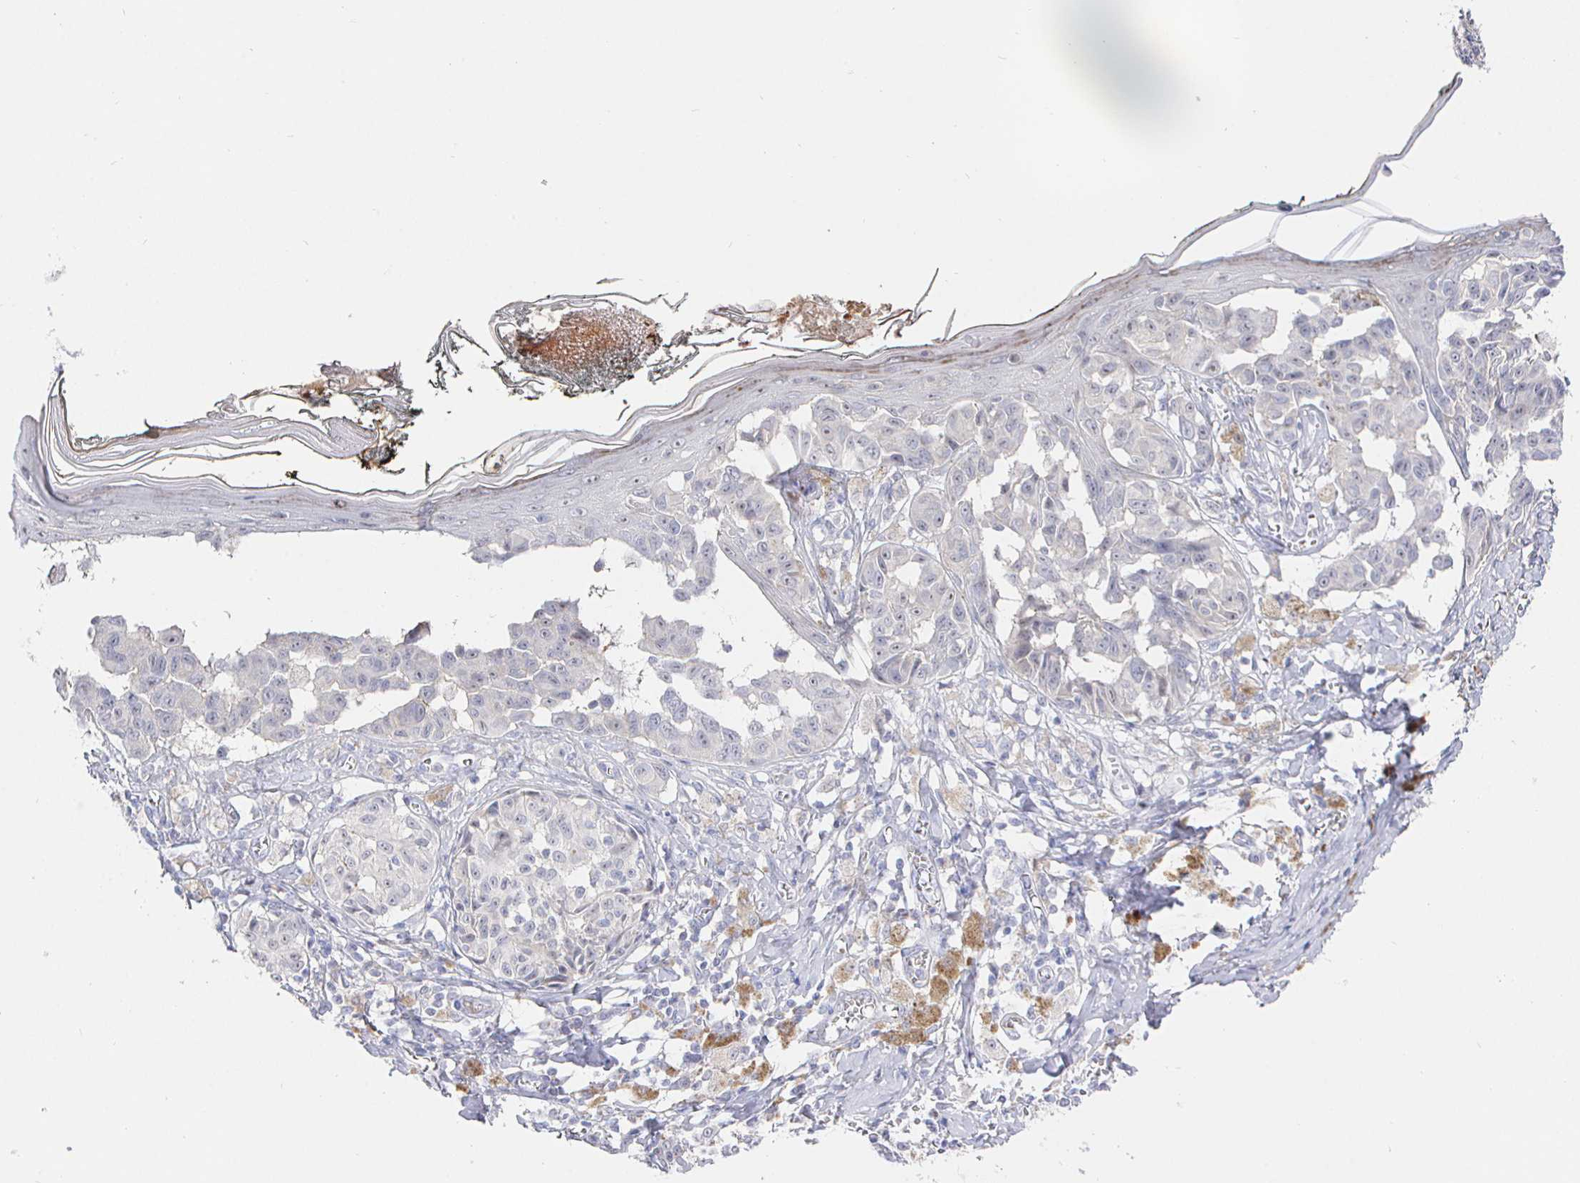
{"staining": {"intensity": "negative", "quantity": "none", "location": "none"}, "tissue": "melanoma", "cell_type": "Tumor cells", "image_type": "cancer", "snomed": [{"axis": "morphology", "description": "Malignant melanoma, NOS"}, {"axis": "topography", "description": "Skin"}], "caption": "Melanoma was stained to show a protein in brown. There is no significant expression in tumor cells.", "gene": "LRRC23", "patient": {"sex": "female", "age": 43}}